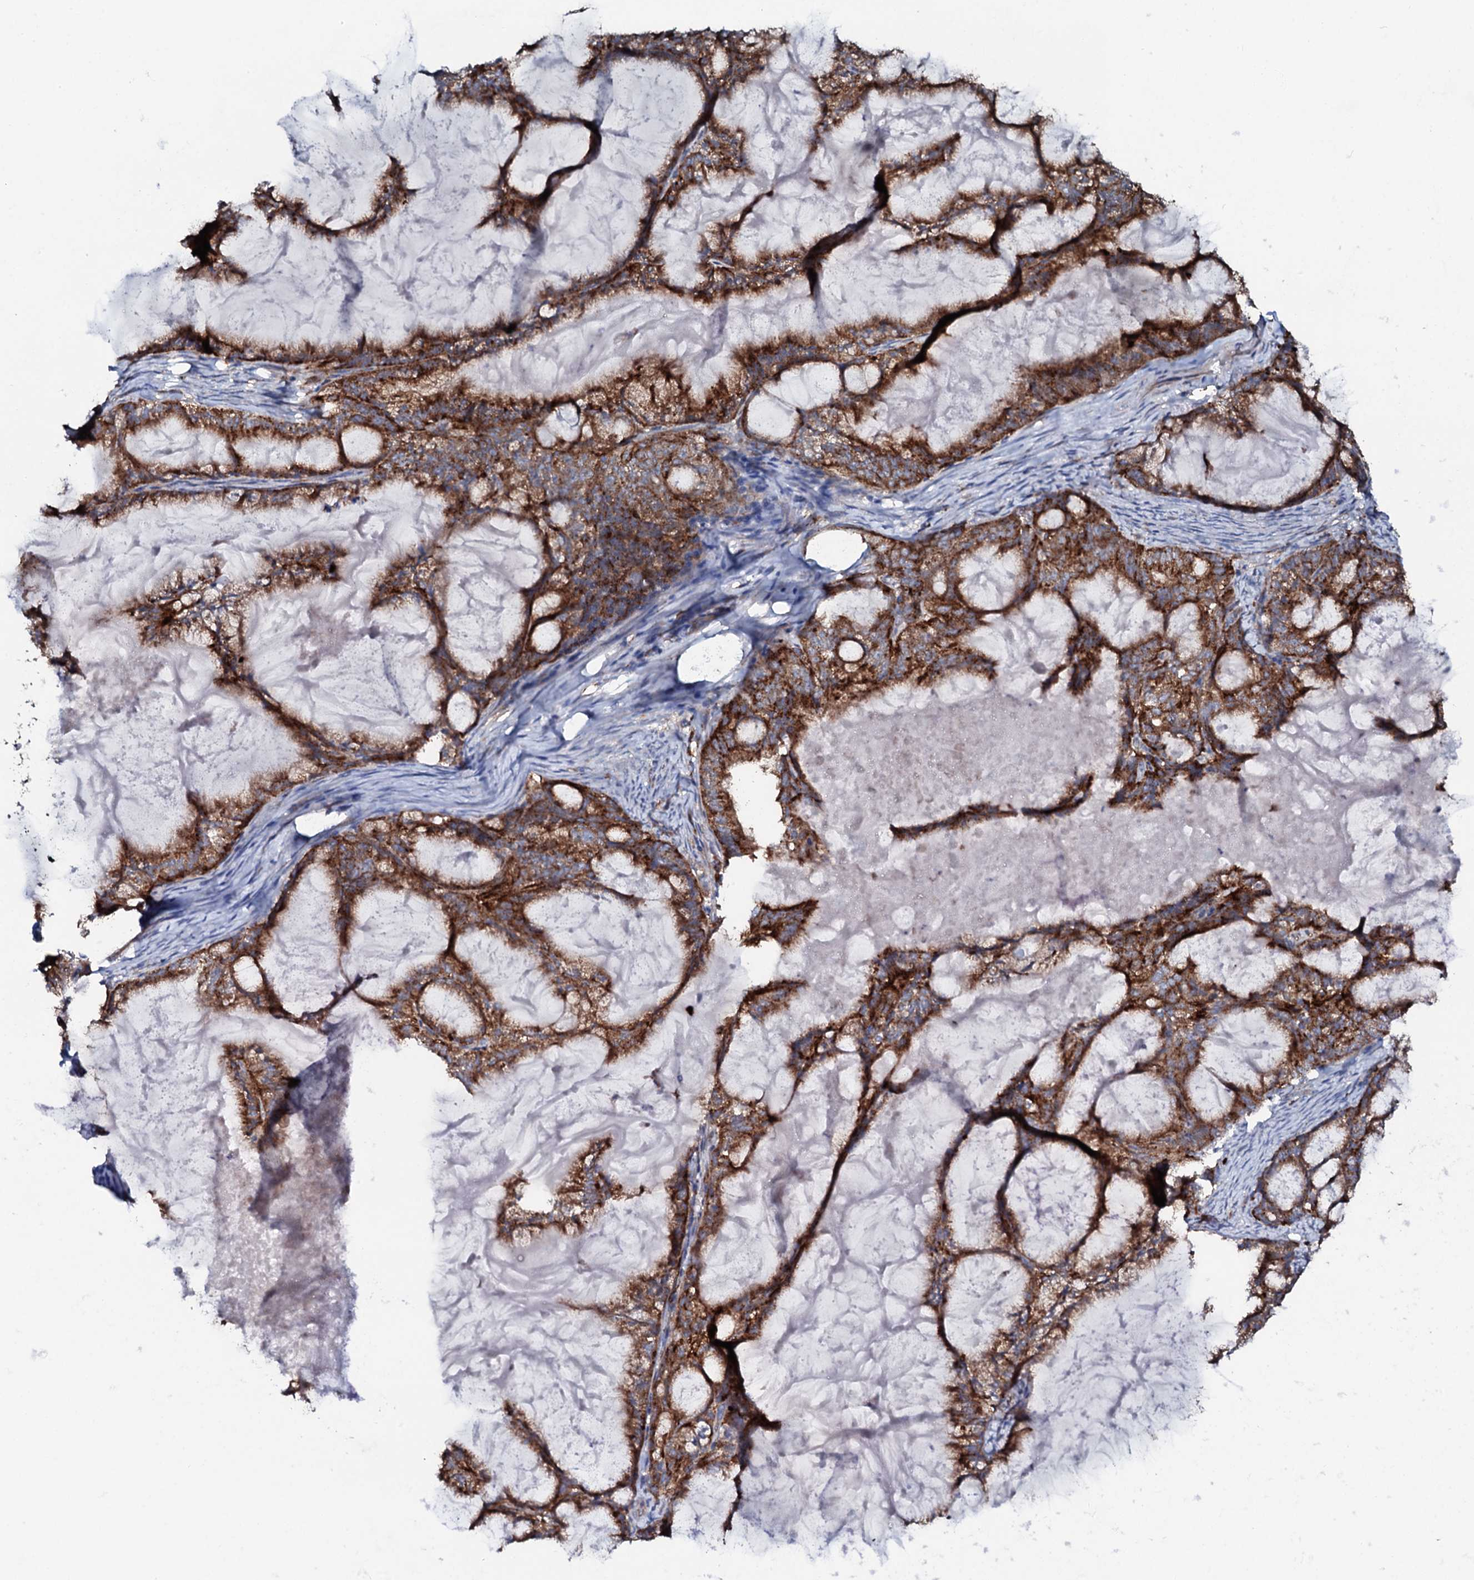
{"staining": {"intensity": "moderate", "quantity": ">75%", "location": "cytoplasmic/membranous"}, "tissue": "endometrial cancer", "cell_type": "Tumor cells", "image_type": "cancer", "snomed": [{"axis": "morphology", "description": "Adenocarcinoma, NOS"}, {"axis": "topography", "description": "Endometrium"}], "caption": "The image shows staining of adenocarcinoma (endometrial), revealing moderate cytoplasmic/membranous protein expression (brown color) within tumor cells.", "gene": "P2RX4", "patient": {"sex": "female", "age": 86}}